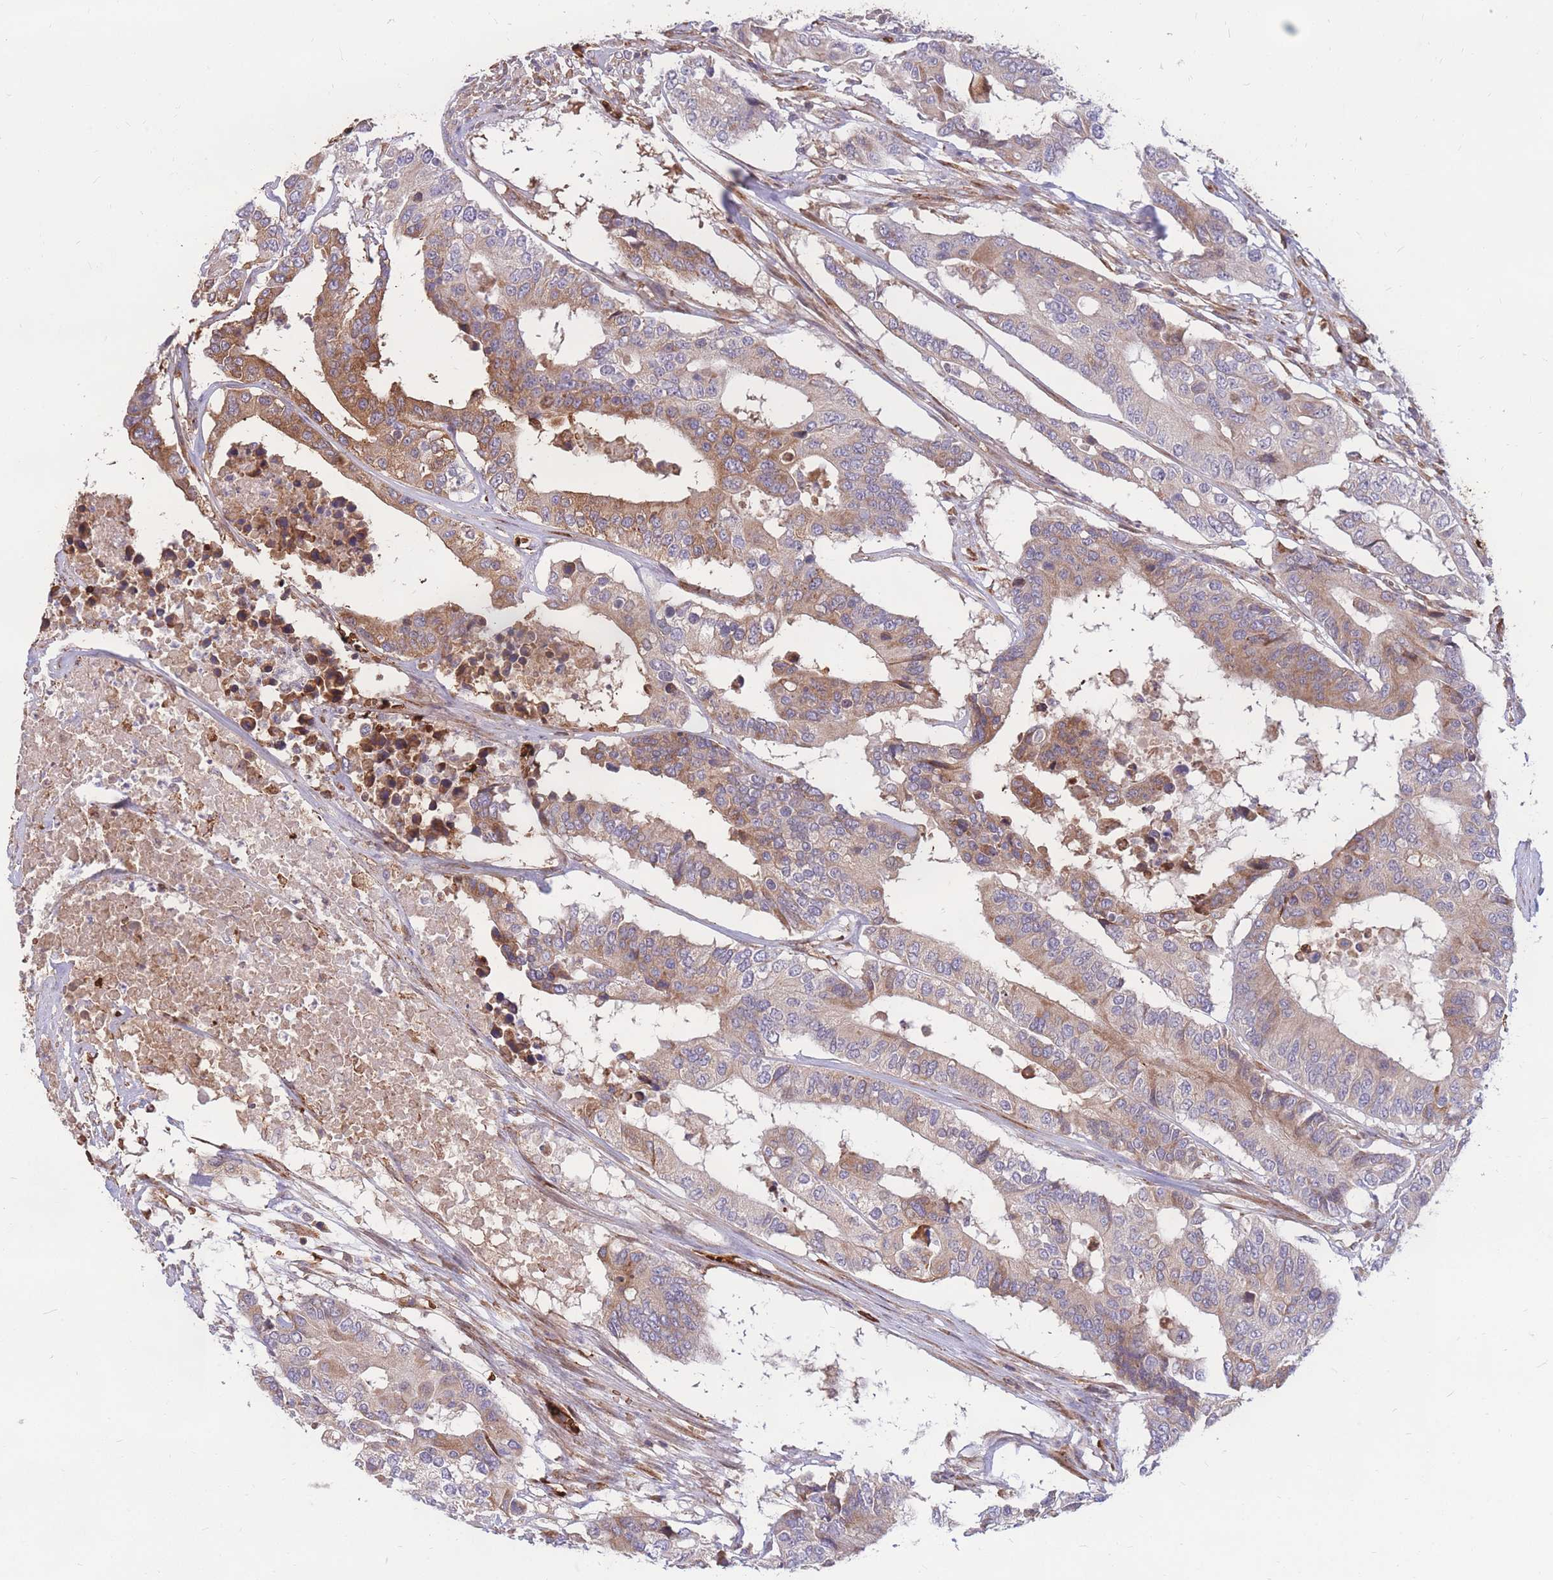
{"staining": {"intensity": "moderate", "quantity": "25%-75%", "location": "cytoplasmic/membranous"}, "tissue": "colorectal cancer", "cell_type": "Tumor cells", "image_type": "cancer", "snomed": [{"axis": "morphology", "description": "Adenocarcinoma, NOS"}, {"axis": "topography", "description": "Colon"}], "caption": "About 25%-75% of tumor cells in colorectal cancer demonstrate moderate cytoplasmic/membranous protein expression as visualized by brown immunohistochemical staining.", "gene": "ATP10D", "patient": {"sex": "male", "age": 77}}